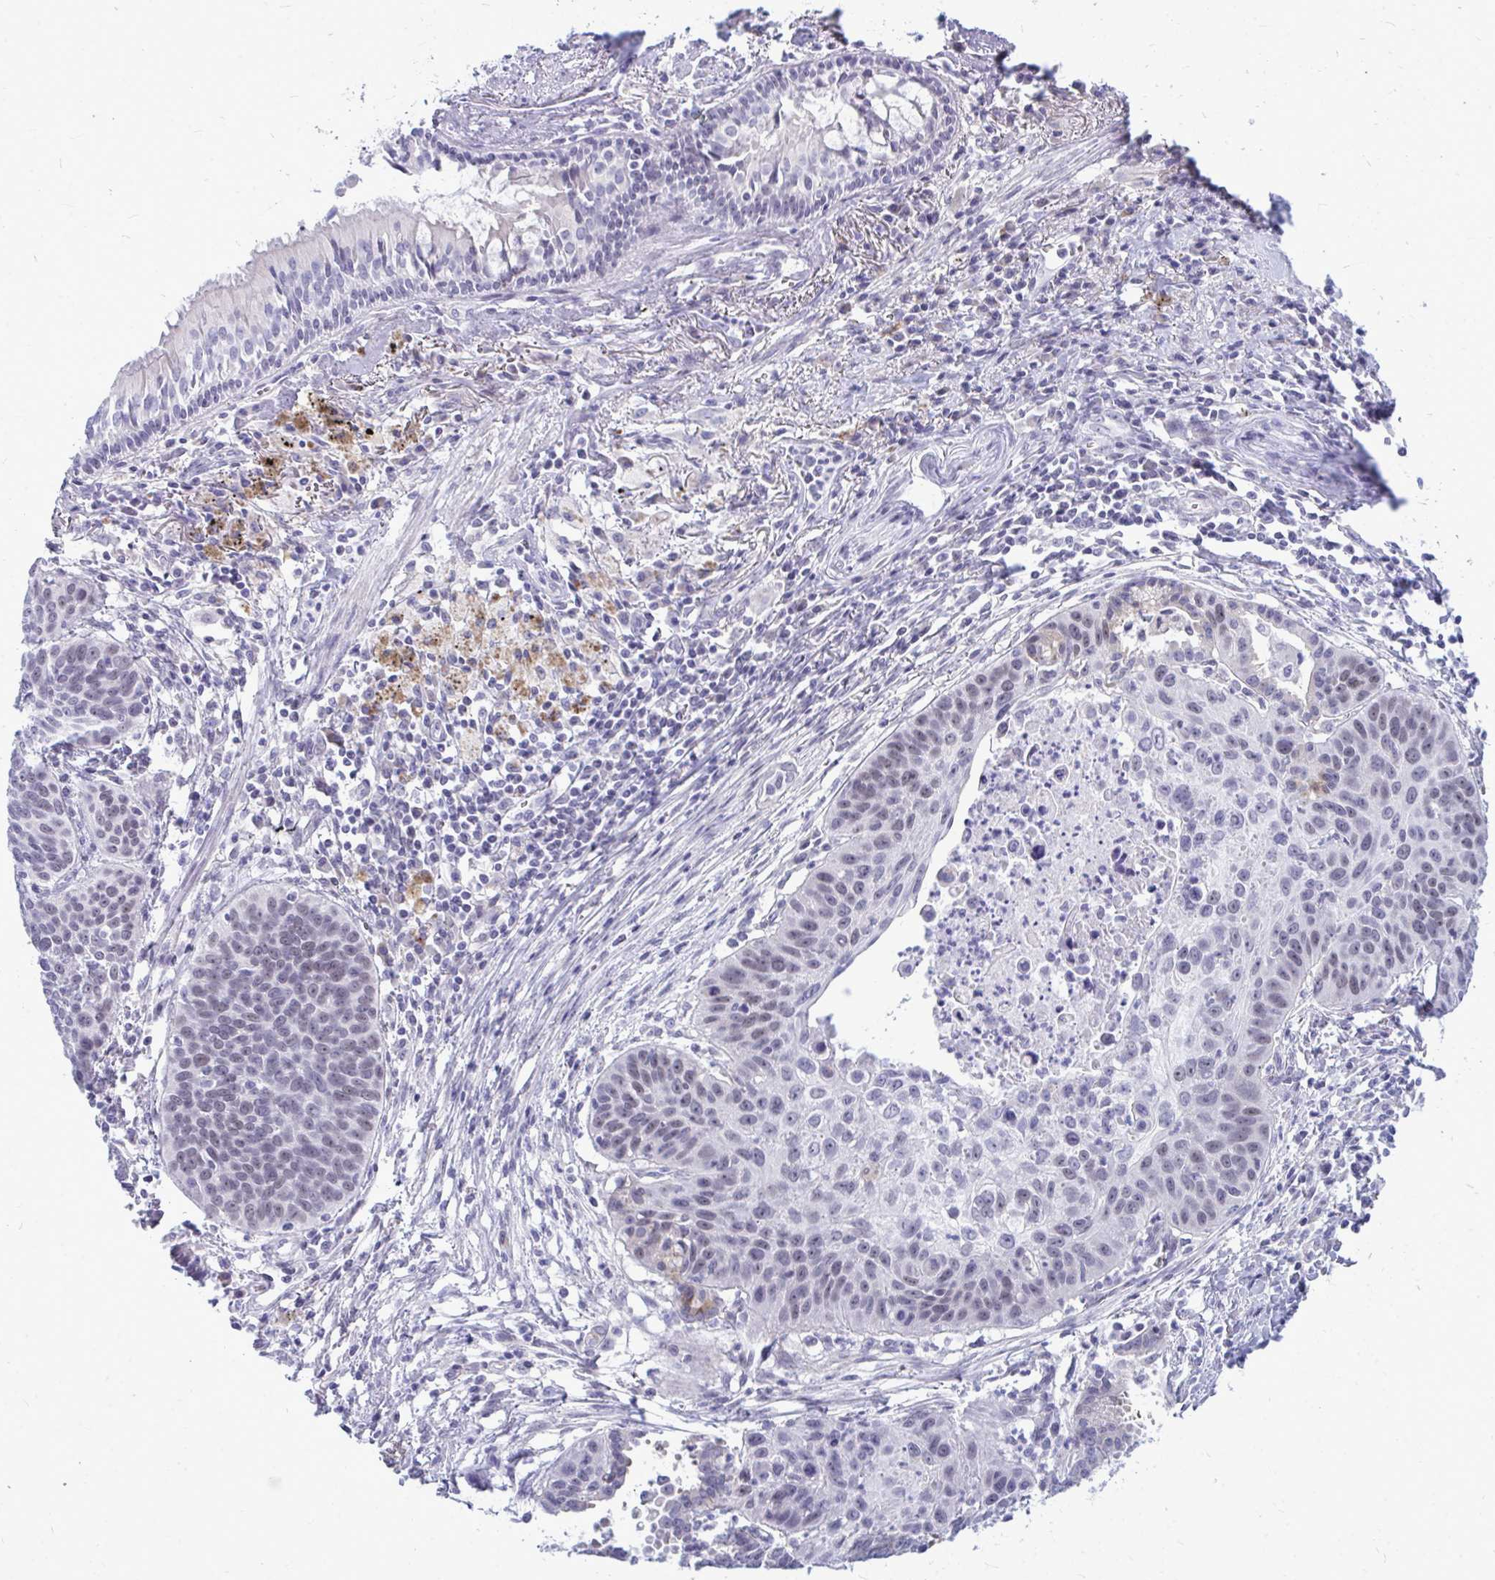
{"staining": {"intensity": "weak", "quantity": "<25%", "location": "nuclear"}, "tissue": "lung cancer", "cell_type": "Tumor cells", "image_type": "cancer", "snomed": [{"axis": "morphology", "description": "Squamous cell carcinoma, NOS"}, {"axis": "topography", "description": "Lung"}], "caption": "An IHC image of lung squamous cell carcinoma is shown. There is no staining in tumor cells of lung squamous cell carcinoma. (DAB (3,3'-diaminobenzidine) immunohistochemistry with hematoxylin counter stain).", "gene": "ZSCAN25", "patient": {"sex": "male", "age": 71}}